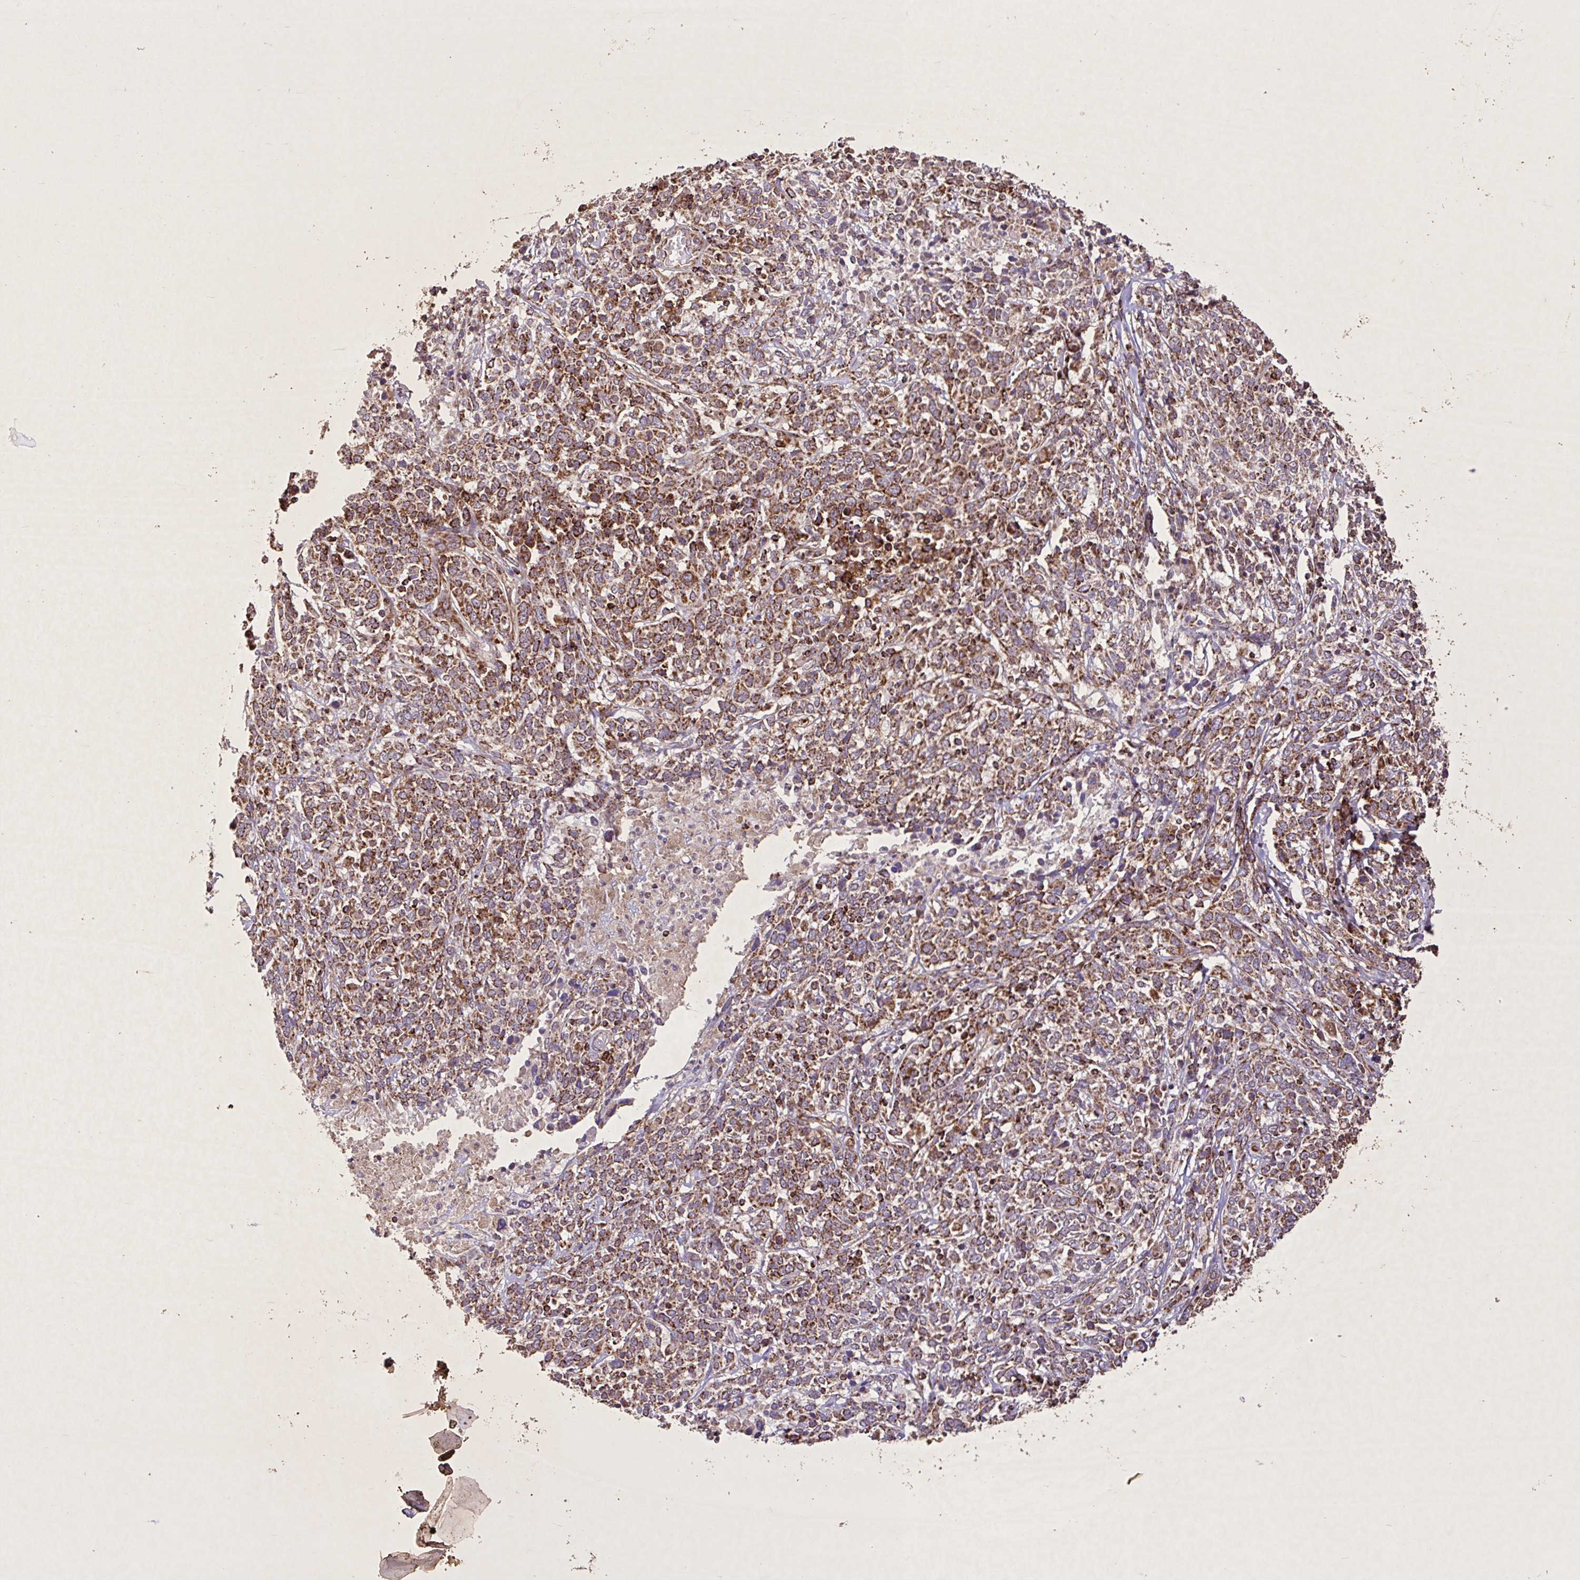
{"staining": {"intensity": "moderate", "quantity": ">75%", "location": "cytoplasmic/membranous"}, "tissue": "cervical cancer", "cell_type": "Tumor cells", "image_type": "cancer", "snomed": [{"axis": "morphology", "description": "Squamous cell carcinoma, NOS"}, {"axis": "topography", "description": "Cervix"}], "caption": "Immunohistochemical staining of human cervical cancer (squamous cell carcinoma) demonstrates medium levels of moderate cytoplasmic/membranous protein staining in about >75% of tumor cells. Using DAB (brown) and hematoxylin (blue) stains, captured at high magnification using brightfield microscopy.", "gene": "AGK", "patient": {"sex": "female", "age": 46}}